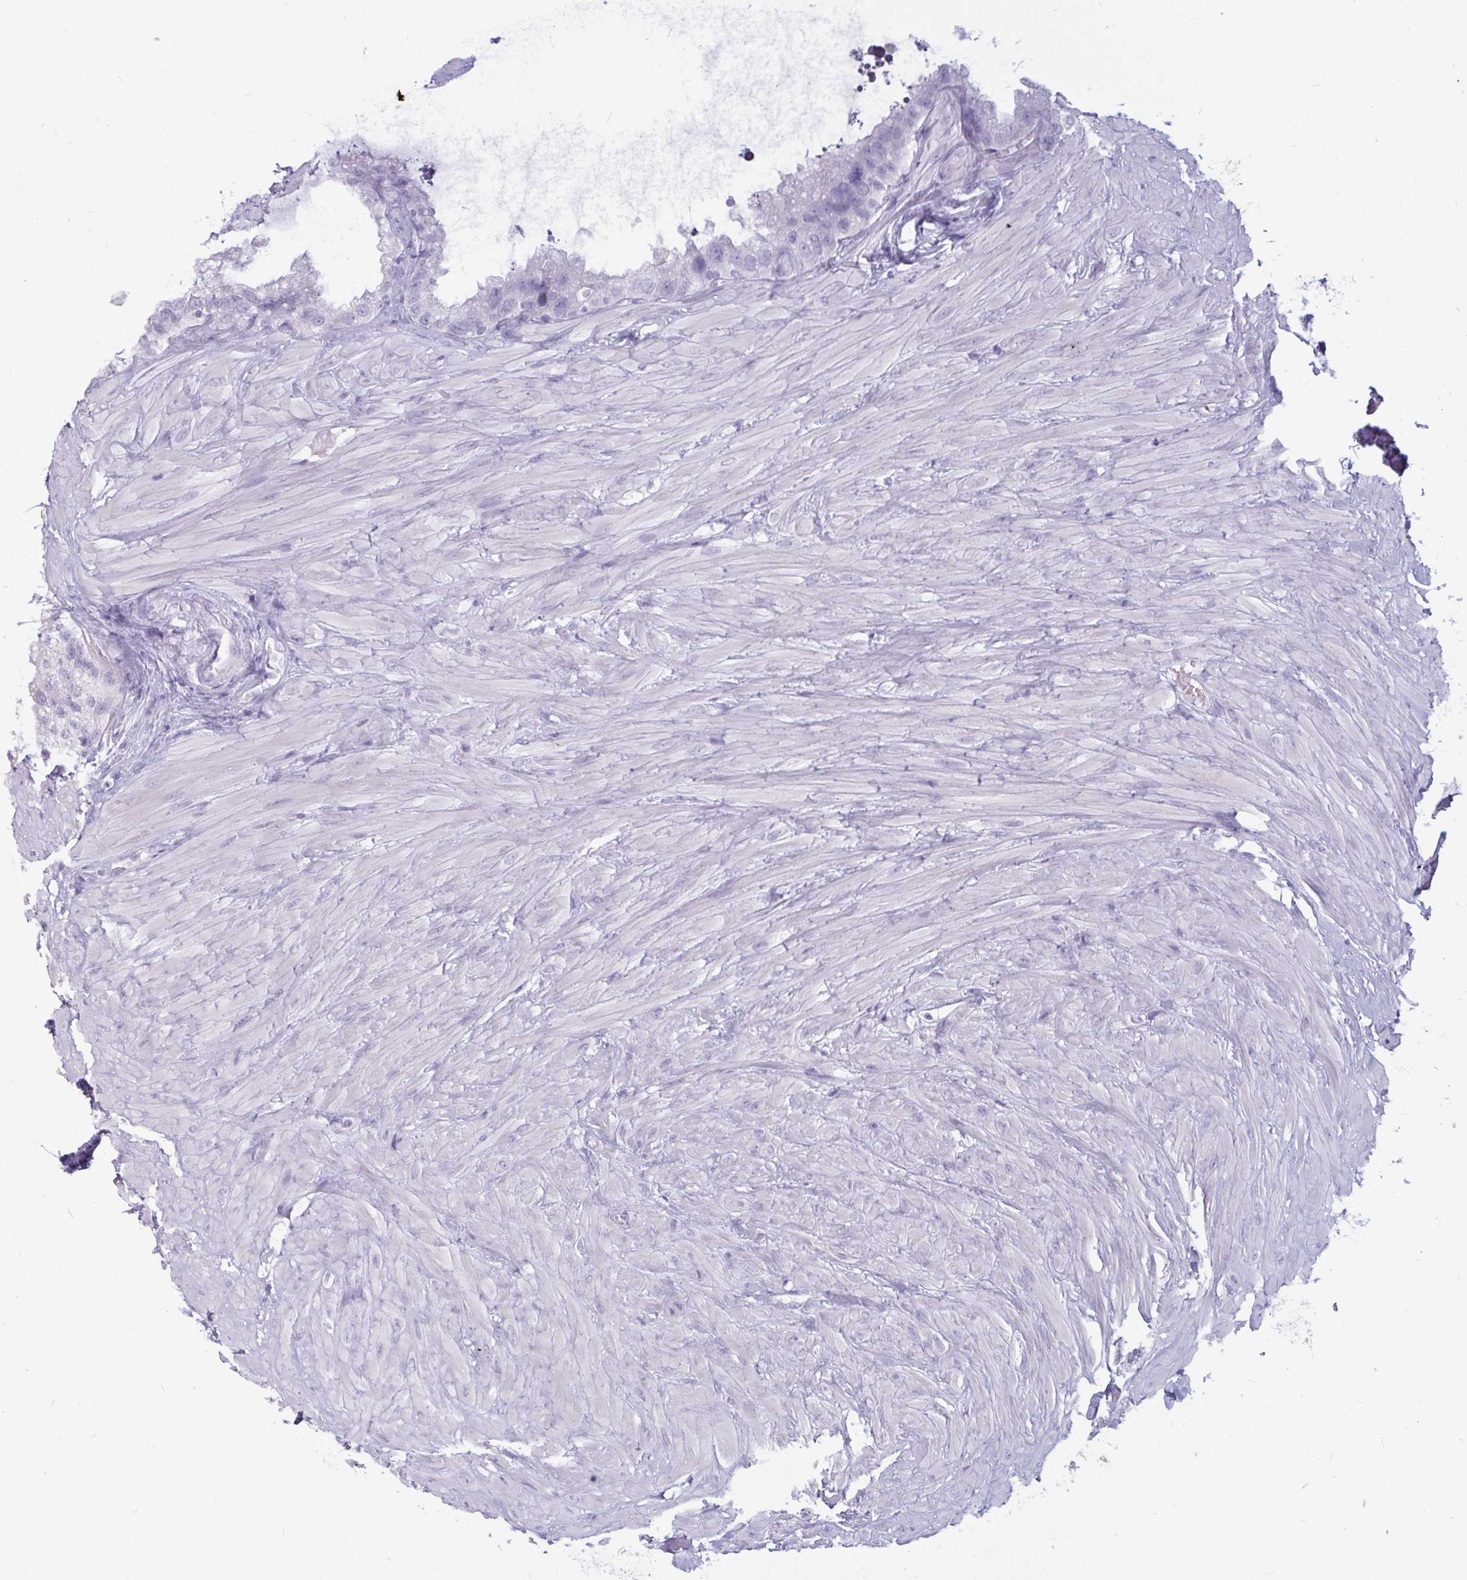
{"staining": {"intensity": "negative", "quantity": "none", "location": "none"}, "tissue": "seminal vesicle", "cell_type": "Glandular cells", "image_type": "normal", "snomed": [{"axis": "morphology", "description": "Normal tissue, NOS"}, {"axis": "topography", "description": "Seminal veicle"}, {"axis": "topography", "description": "Peripheral nerve tissue"}], "caption": "Histopathology image shows no significant protein expression in glandular cells of benign seminal vesicle. (DAB (3,3'-diaminobenzidine) immunohistochemistry visualized using brightfield microscopy, high magnification).", "gene": "BBS10", "patient": {"sex": "male", "age": 76}}